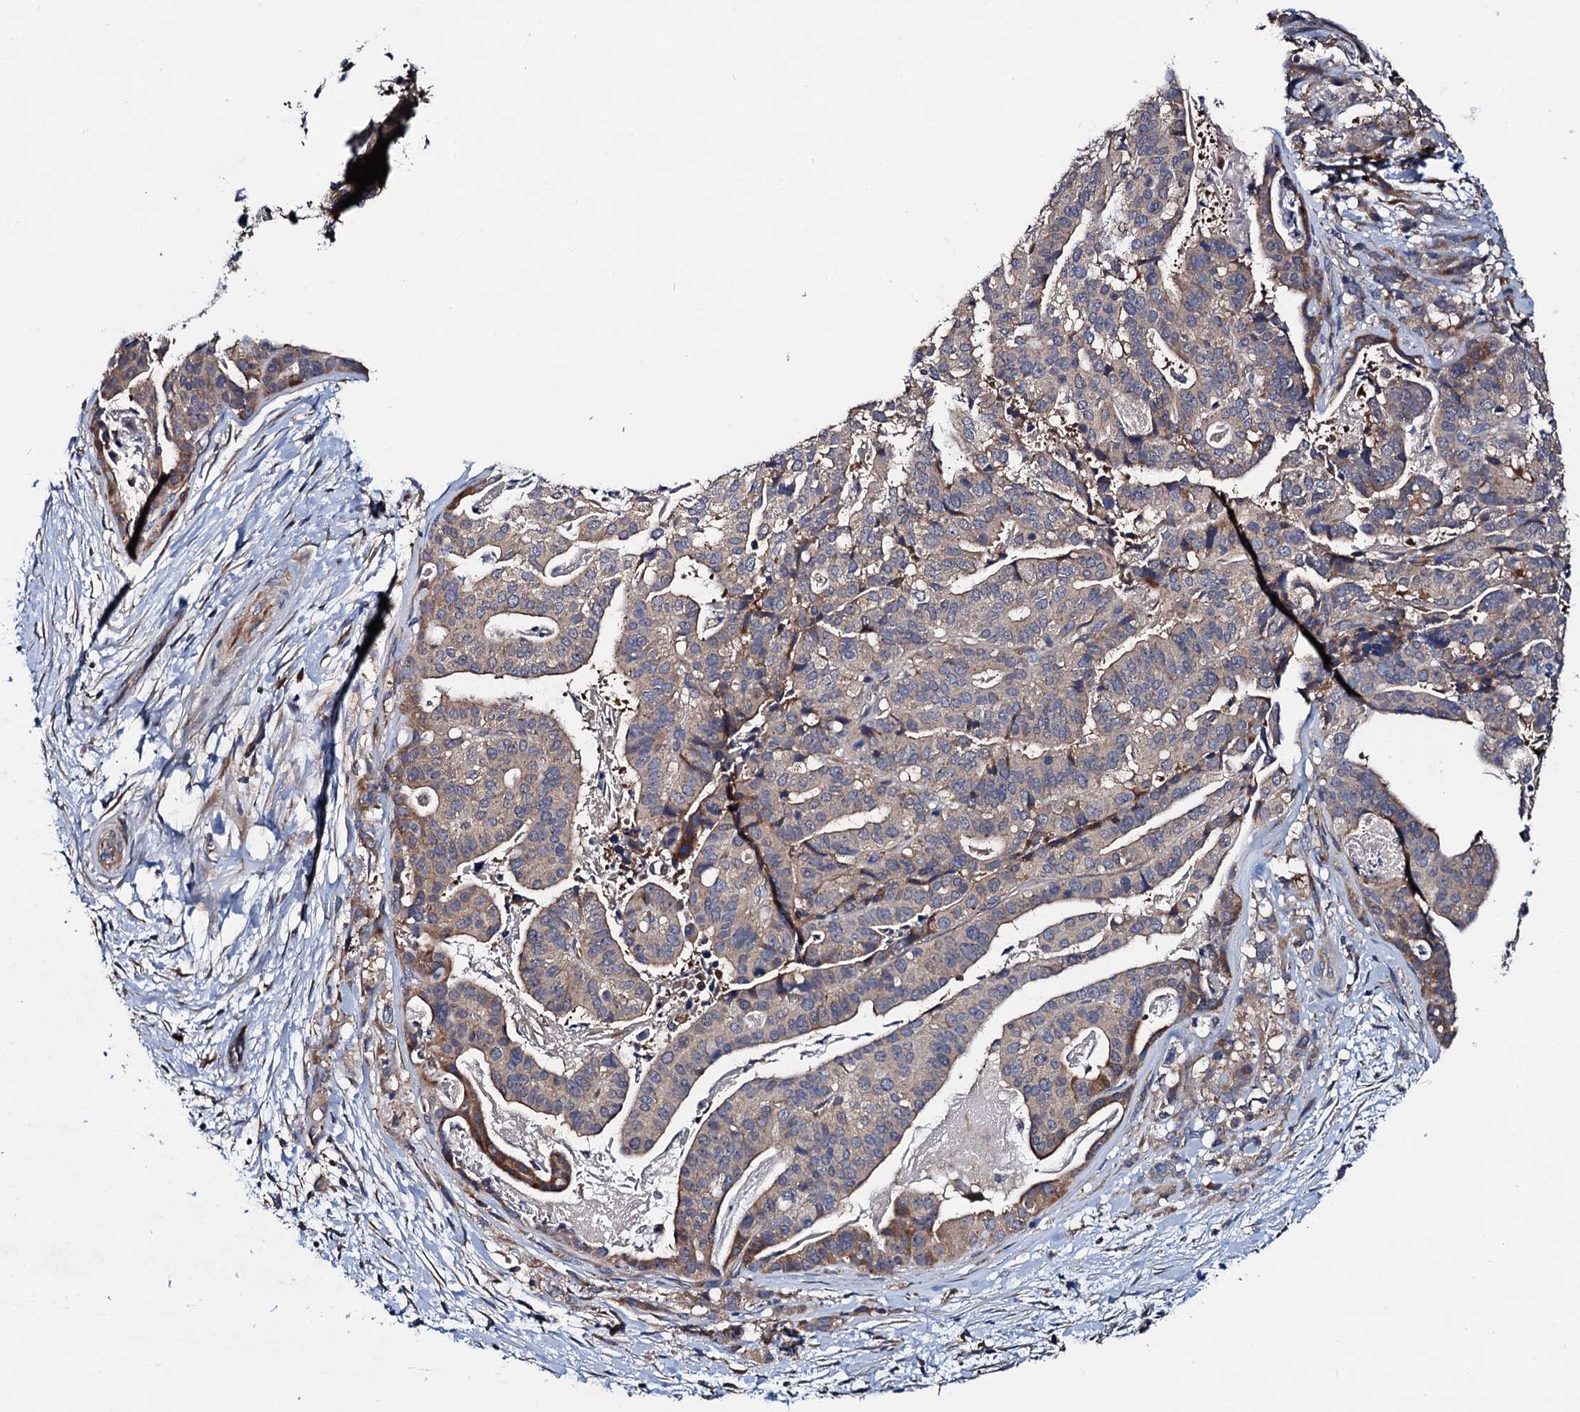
{"staining": {"intensity": "weak", "quantity": "25%-75%", "location": "cytoplasmic/membranous"}, "tissue": "stomach cancer", "cell_type": "Tumor cells", "image_type": "cancer", "snomed": [{"axis": "morphology", "description": "Adenocarcinoma, NOS"}, {"axis": "topography", "description": "Stomach"}], "caption": "Stomach cancer was stained to show a protein in brown. There is low levels of weak cytoplasmic/membranous staining in approximately 25%-75% of tumor cells.", "gene": "TRMT112", "patient": {"sex": "male", "age": 48}}